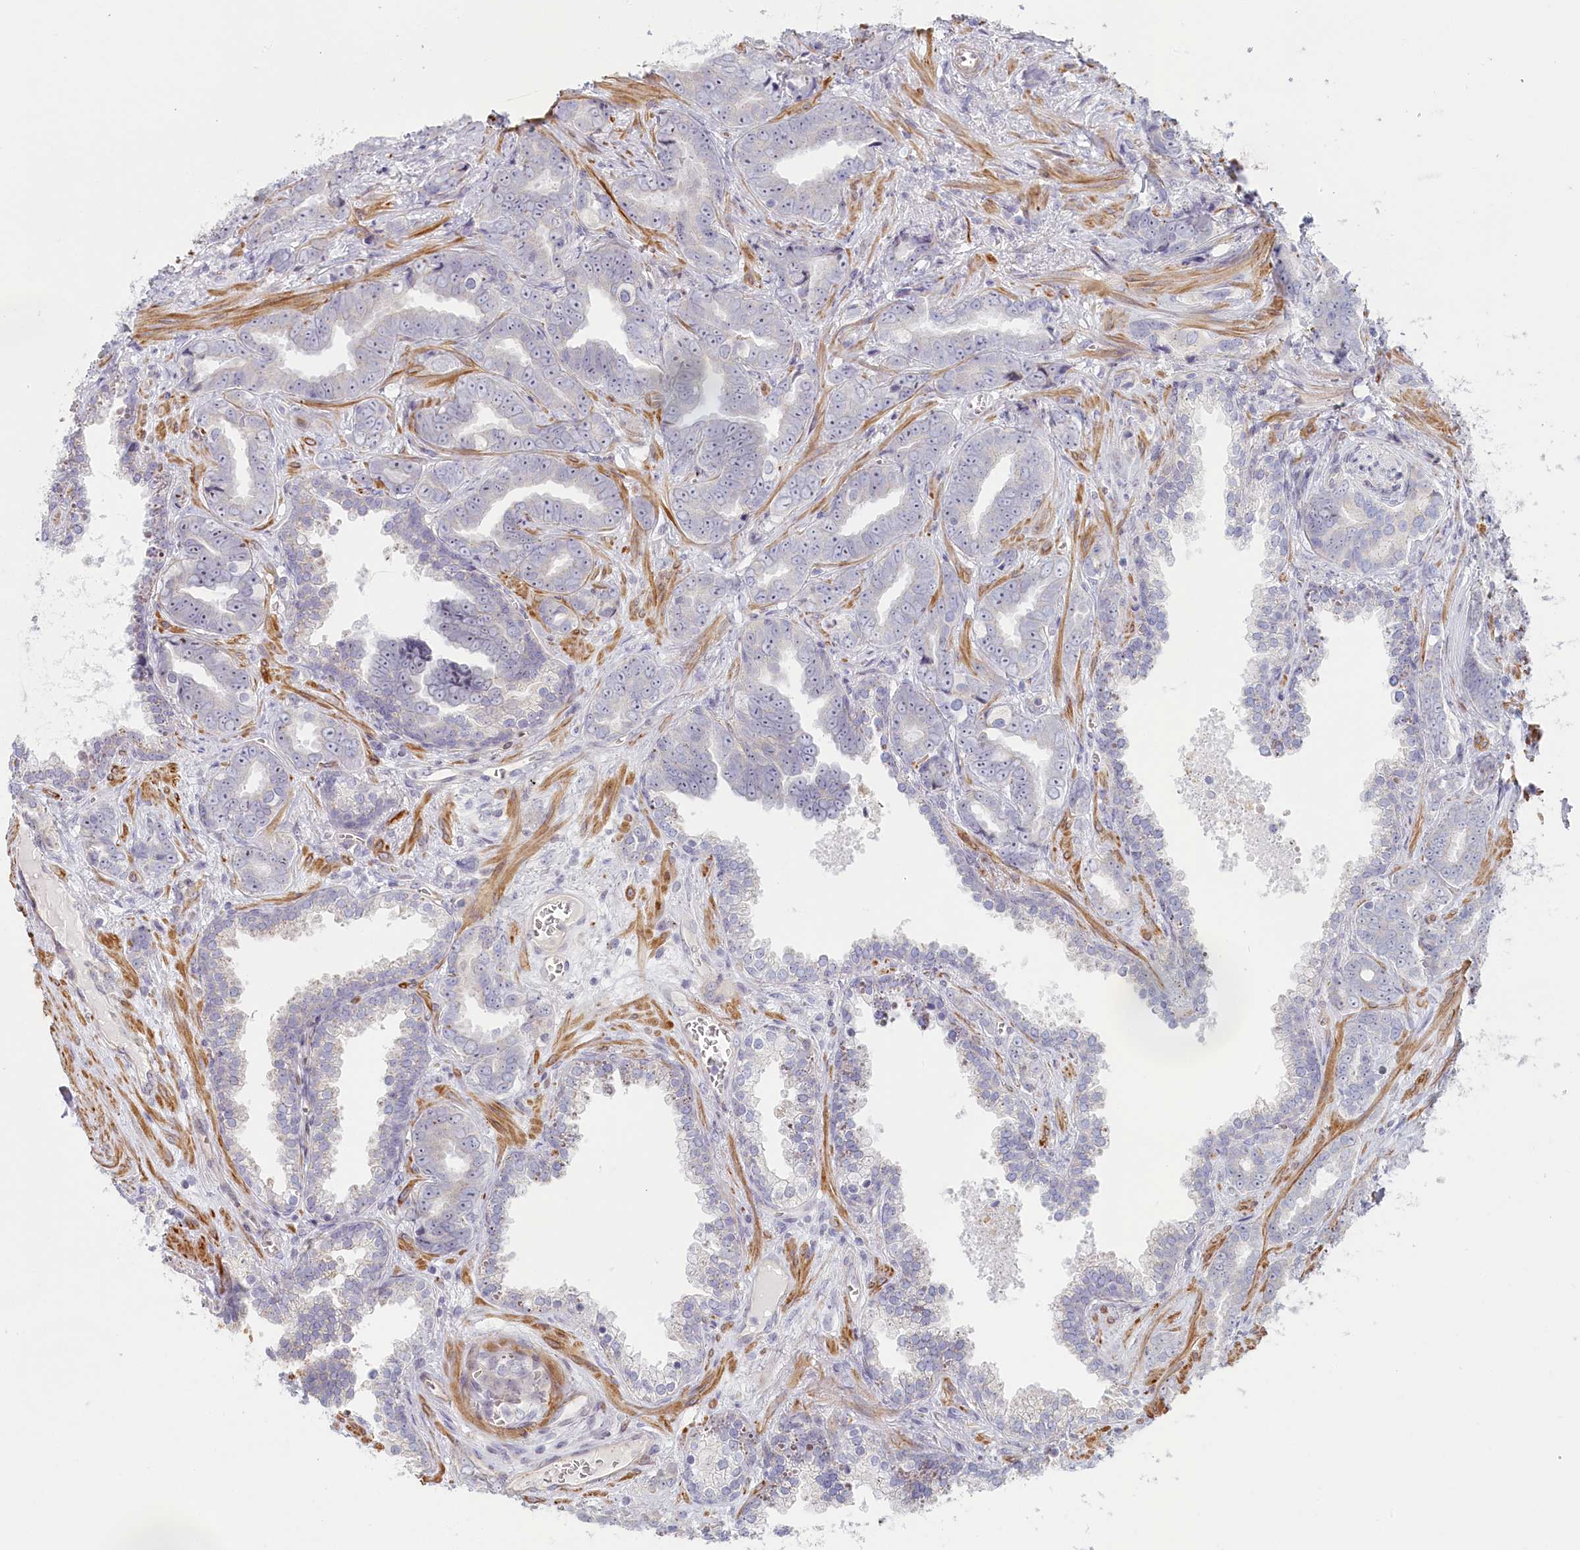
{"staining": {"intensity": "negative", "quantity": "none", "location": "none"}, "tissue": "prostate cancer", "cell_type": "Tumor cells", "image_type": "cancer", "snomed": [{"axis": "morphology", "description": "Adenocarcinoma, High grade"}, {"axis": "topography", "description": "Prostate"}], "caption": "Prostate high-grade adenocarcinoma was stained to show a protein in brown. There is no significant staining in tumor cells.", "gene": "INTS4", "patient": {"sex": "male", "age": 67}}